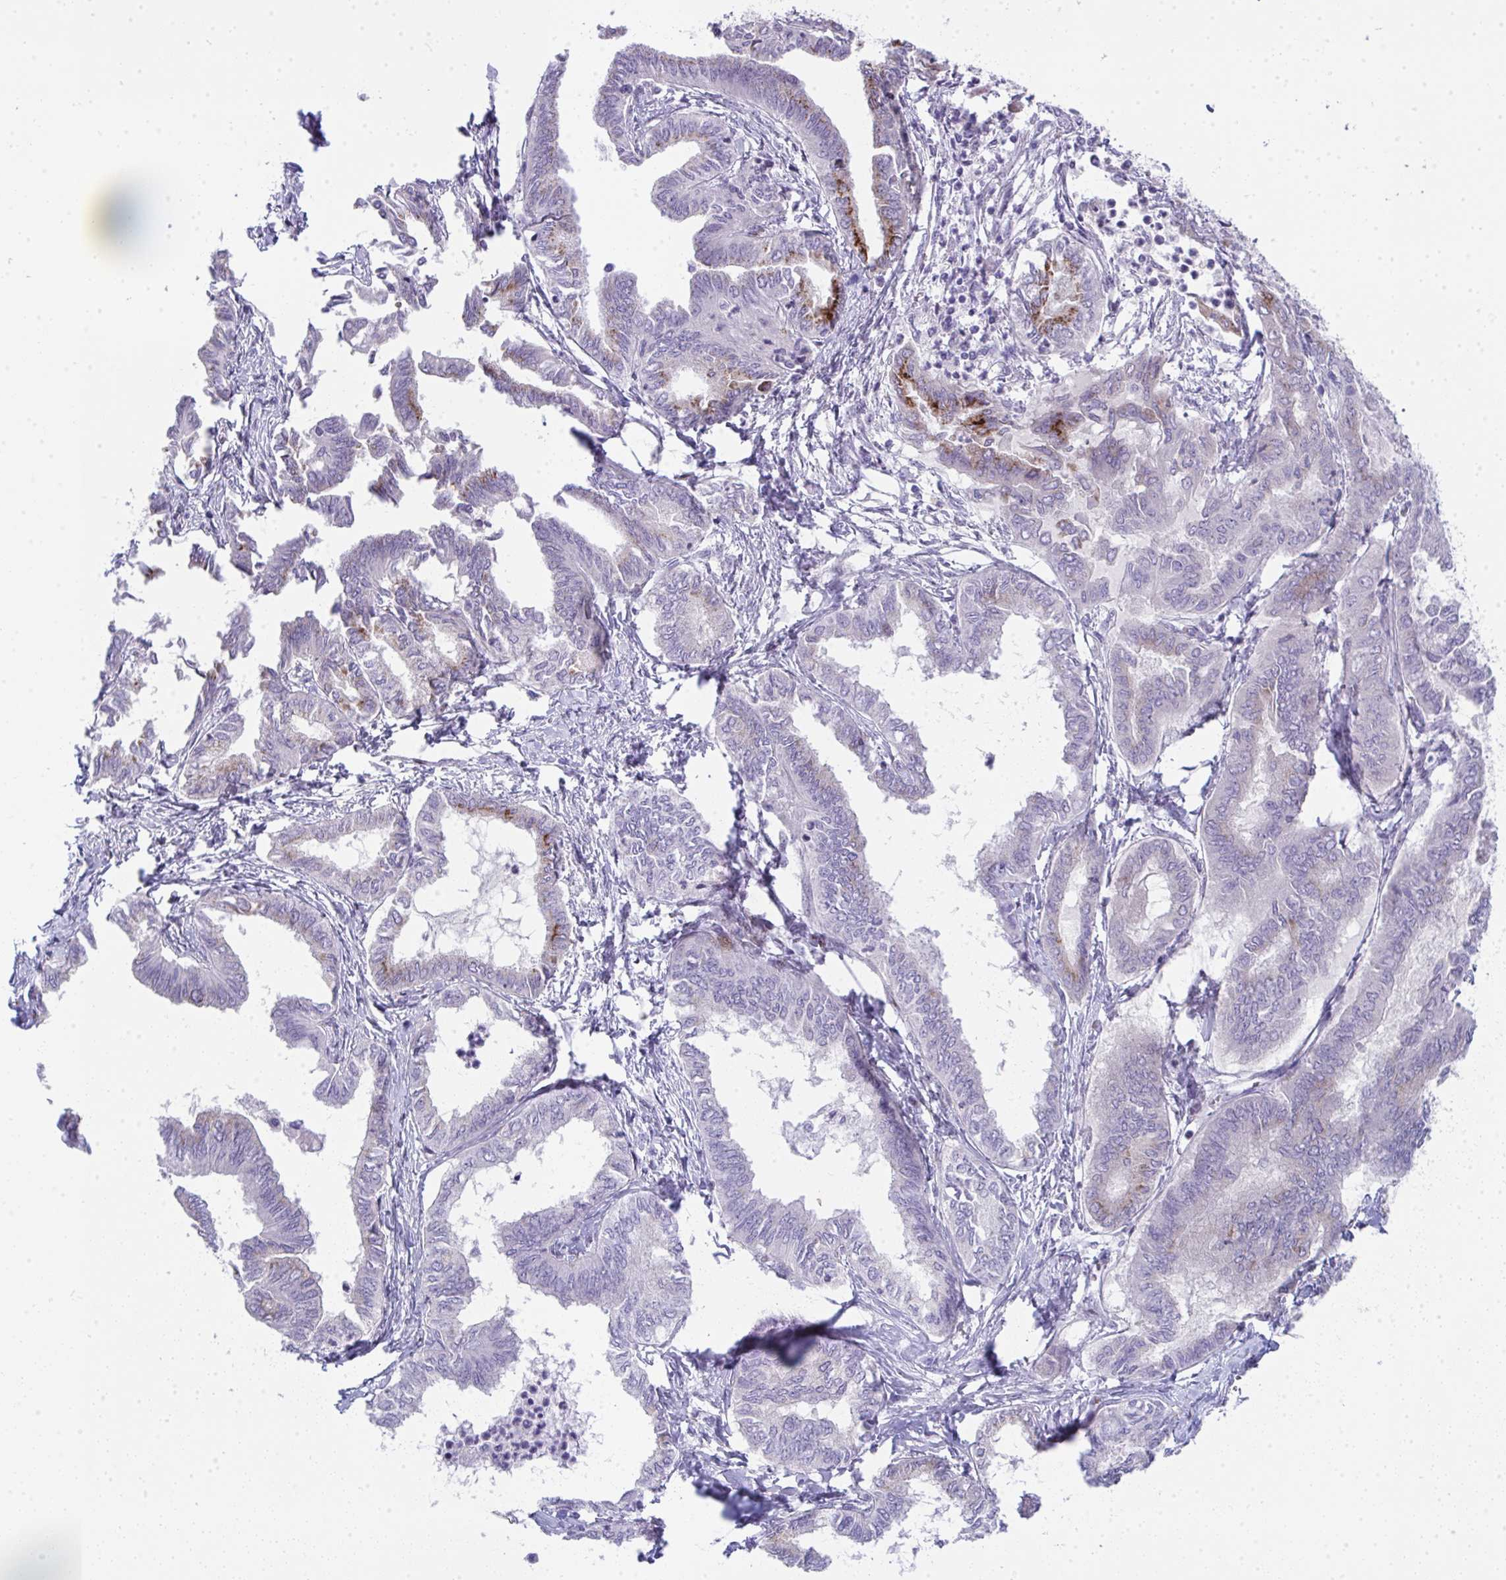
{"staining": {"intensity": "strong", "quantity": "<25%", "location": "cytoplasmic/membranous"}, "tissue": "ovarian cancer", "cell_type": "Tumor cells", "image_type": "cancer", "snomed": [{"axis": "morphology", "description": "Carcinoma, endometroid"}, {"axis": "topography", "description": "Ovary"}], "caption": "Approximately <25% of tumor cells in human endometroid carcinoma (ovarian) reveal strong cytoplasmic/membranous protein staining as visualized by brown immunohistochemical staining.", "gene": "GALNT16", "patient": {"sex": "female", "age": 70}}